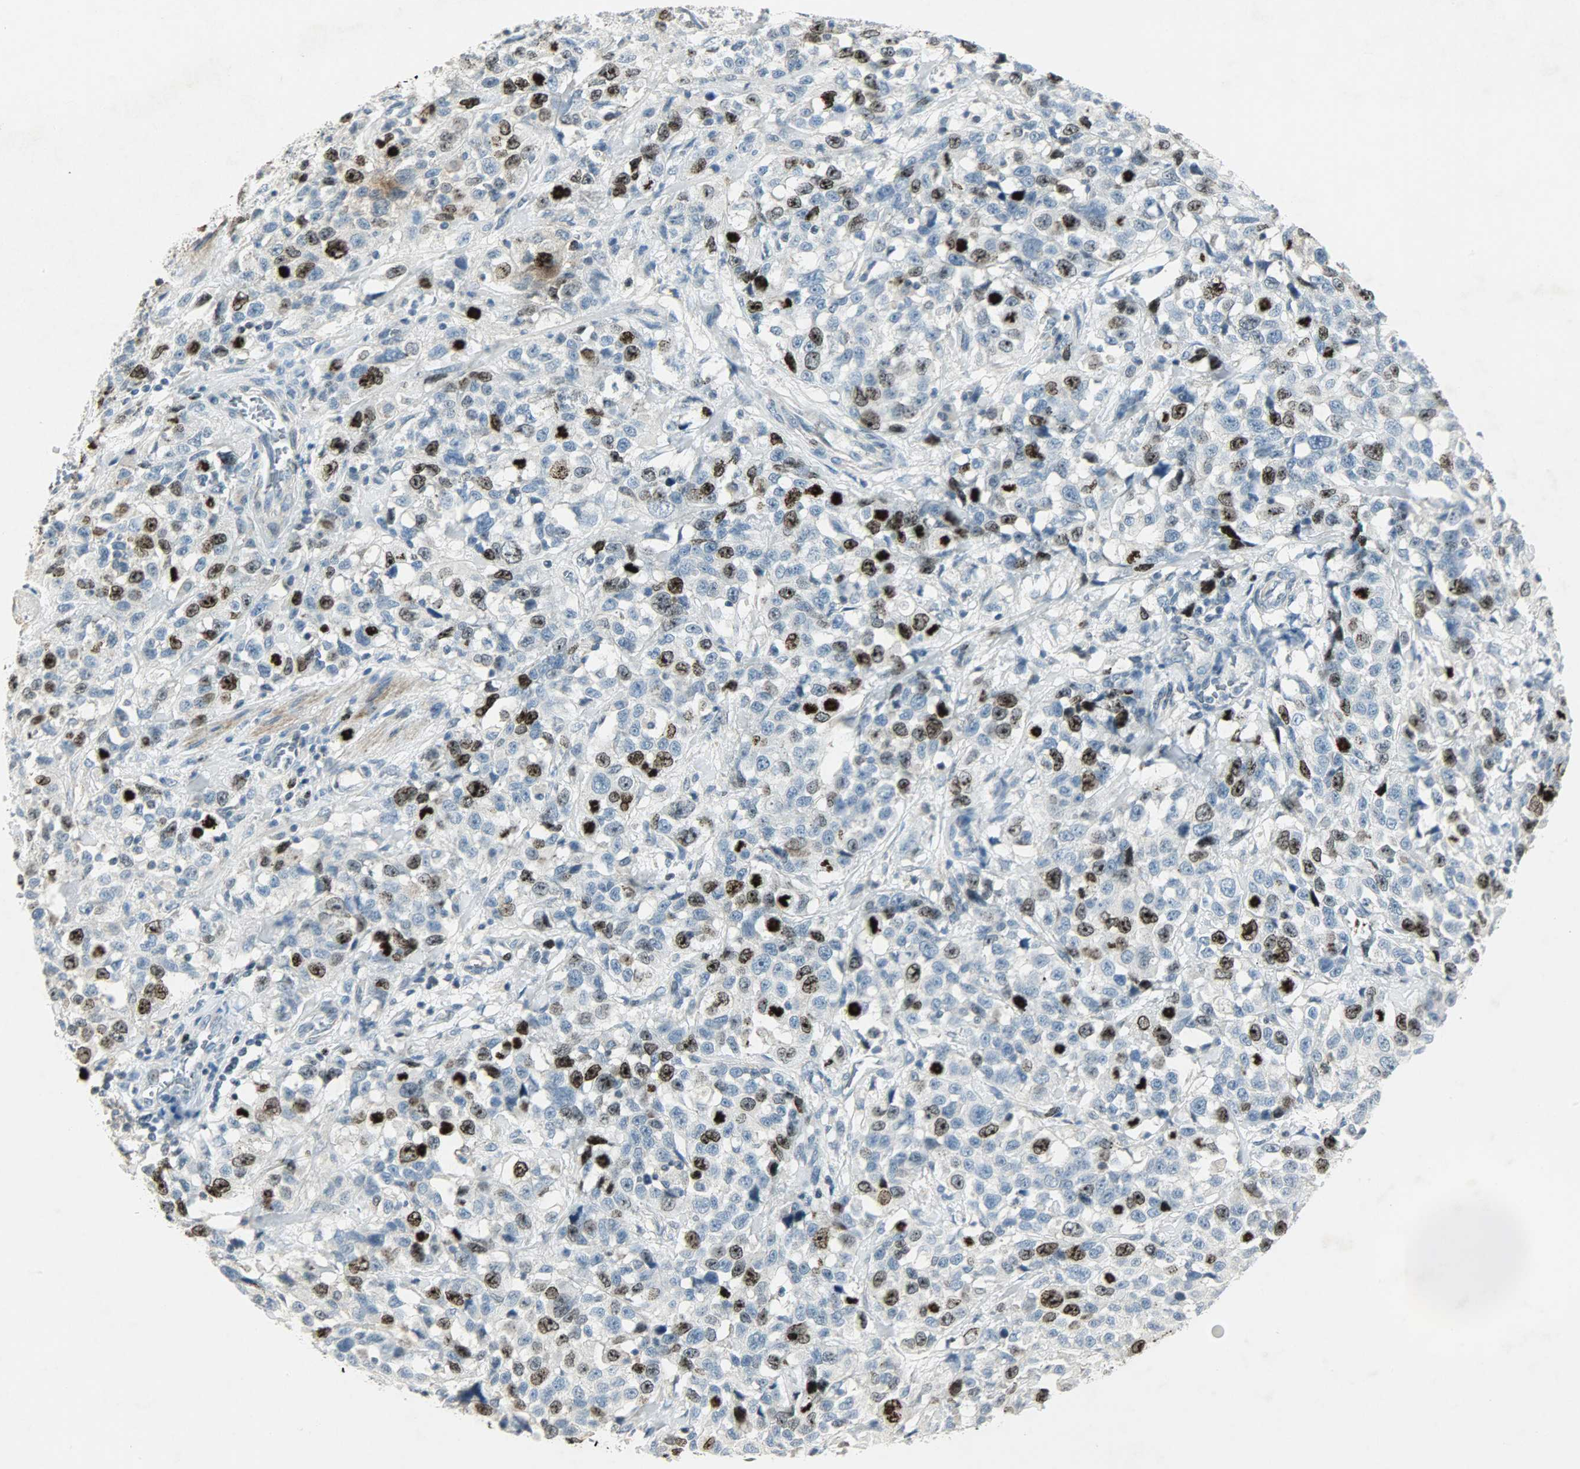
{"staining": {"intensity": "strong", "quantity": "25%-75%", "location": "nuclear"}, "tissue": "stomach cancer", "cell_type": "Tumor cells", "image_type": "cancer", "snomed": [{"axis": "morphology", "description": "Normal tissue, NOS"}, {"axis": "morphology", "description": "Adenocarcinoma, NOS"}, {"axis": "topography", "description": "Stomach"}], "caption": "Stomach adenocarcinoma tissue displays strong nuclear positivity in approximately 25%-75% of tumor cells, visualized by immunohistochemistry. (DAB = brown stain, brightfield microscopy at high magnification).", "gene": "AURKB", "patient": {"sex": "male", "age": 48}}